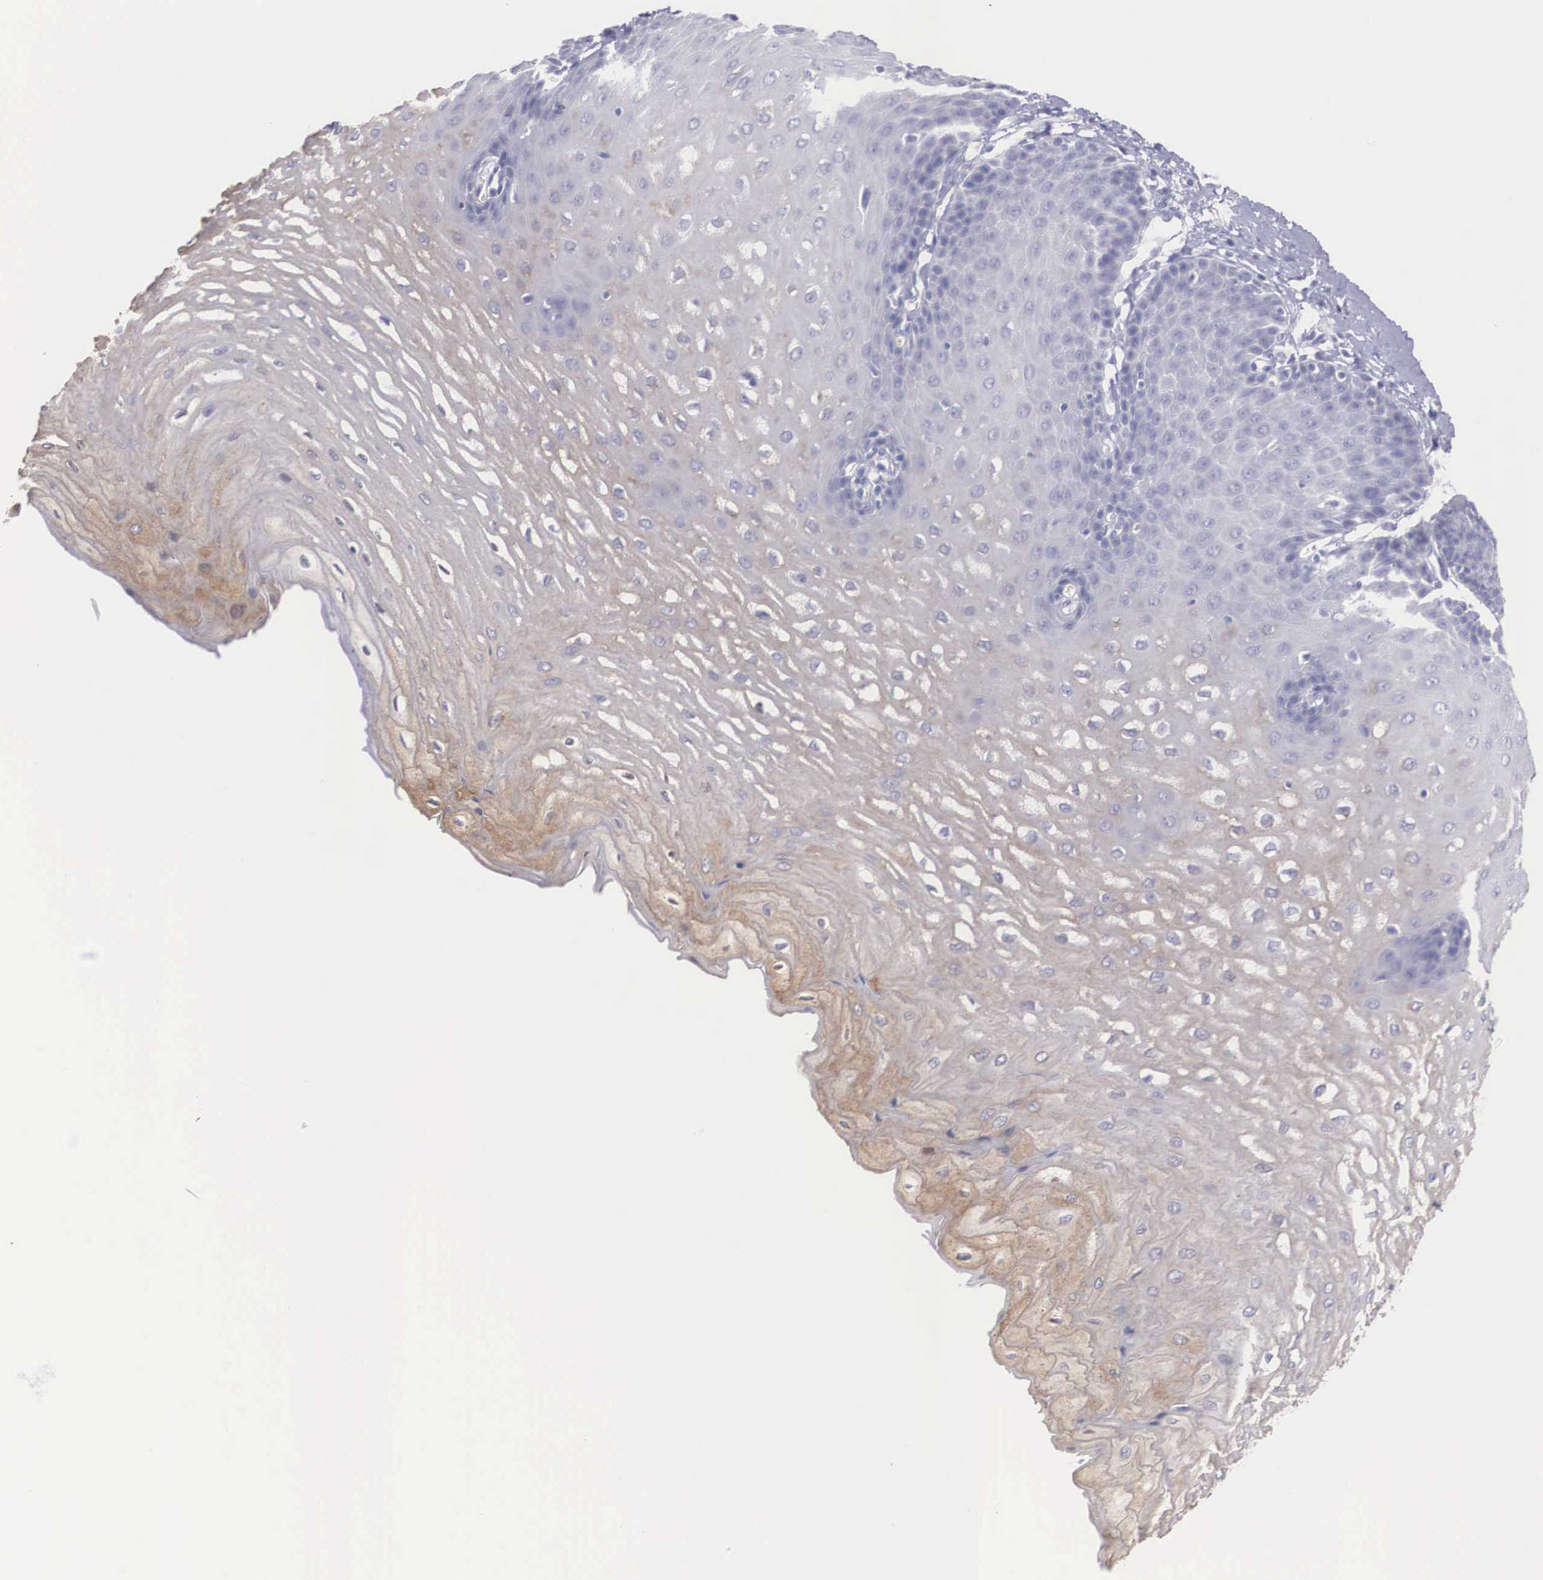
{"staining": {"intensity": "weak", "quantity": "<25%", "location": "cytoplasmic/membranous"}, "tissue": "esophagus", "cell_type": "Squamous epithelial cells", "image_type": "normal", "snomed": [{"axis": "morphology", "description": "Normal tissue, NOS"}, {"axis": "topography", "description": "Esophagus"}], "caption": "Protein analysis of unremarkable esophagus shows no significant positivity in squamous epithelial cells.", "gene": "REPS2", "patient": {"sex": "male", "age": 70}}